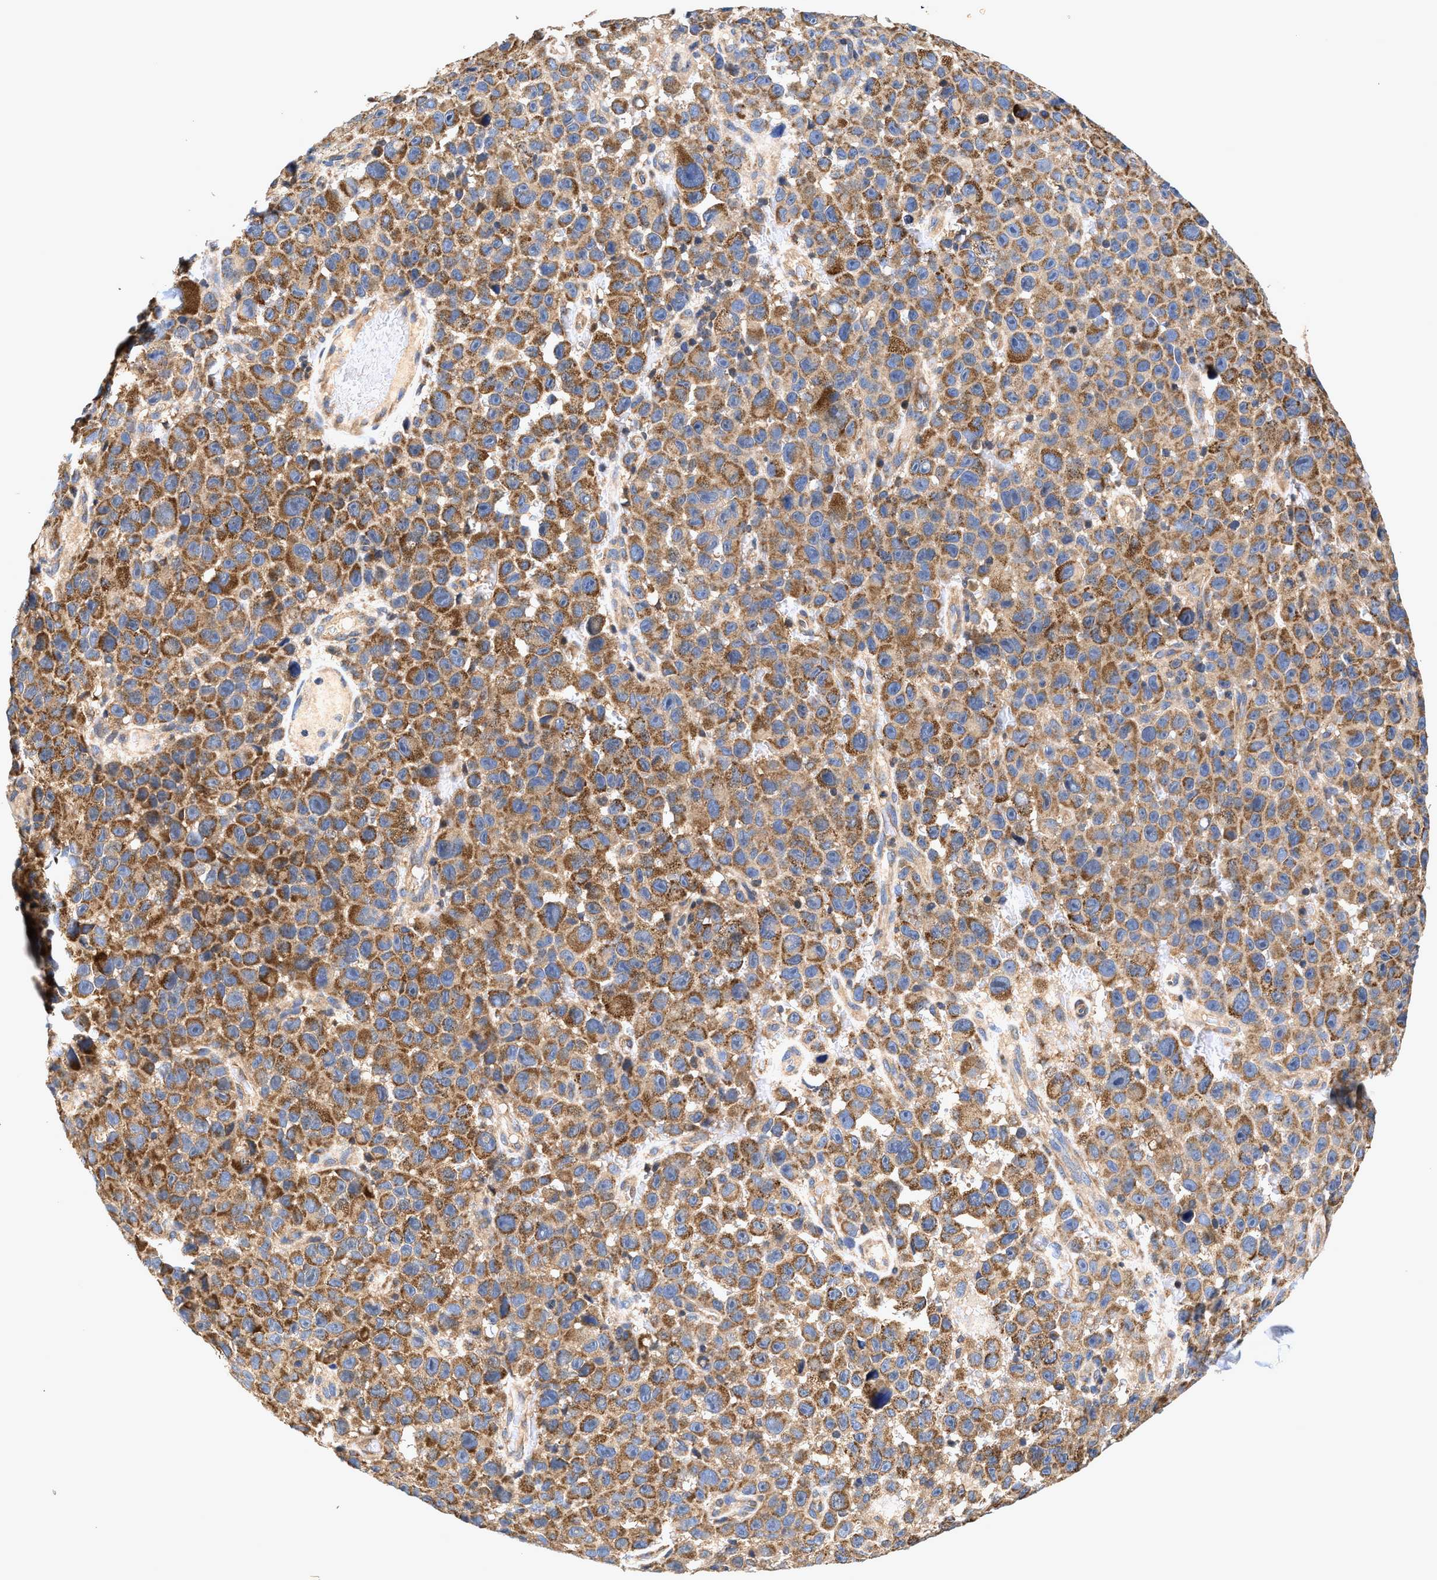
{"staining": {"intensity": "moderate", "quantity": ">75%", "location": "cytoplasmic/membranous"}, "tissue": "melanoma", "cell_type": "Tumor cells", "image_type": "cancer", "snomed": [{"axis": "morphology", "description": "Malignant melanoma, NOS"}, {"axis": "topography", "description": "Skin"}], "caption": "Immunohistochemistry of human melanoma shows medium levels of moderate cytoplasmic/membranous staining in approximately >75% of tumor cells.", "gene": "EFNA4", "patient": {"sex": "female", "age": 82}}